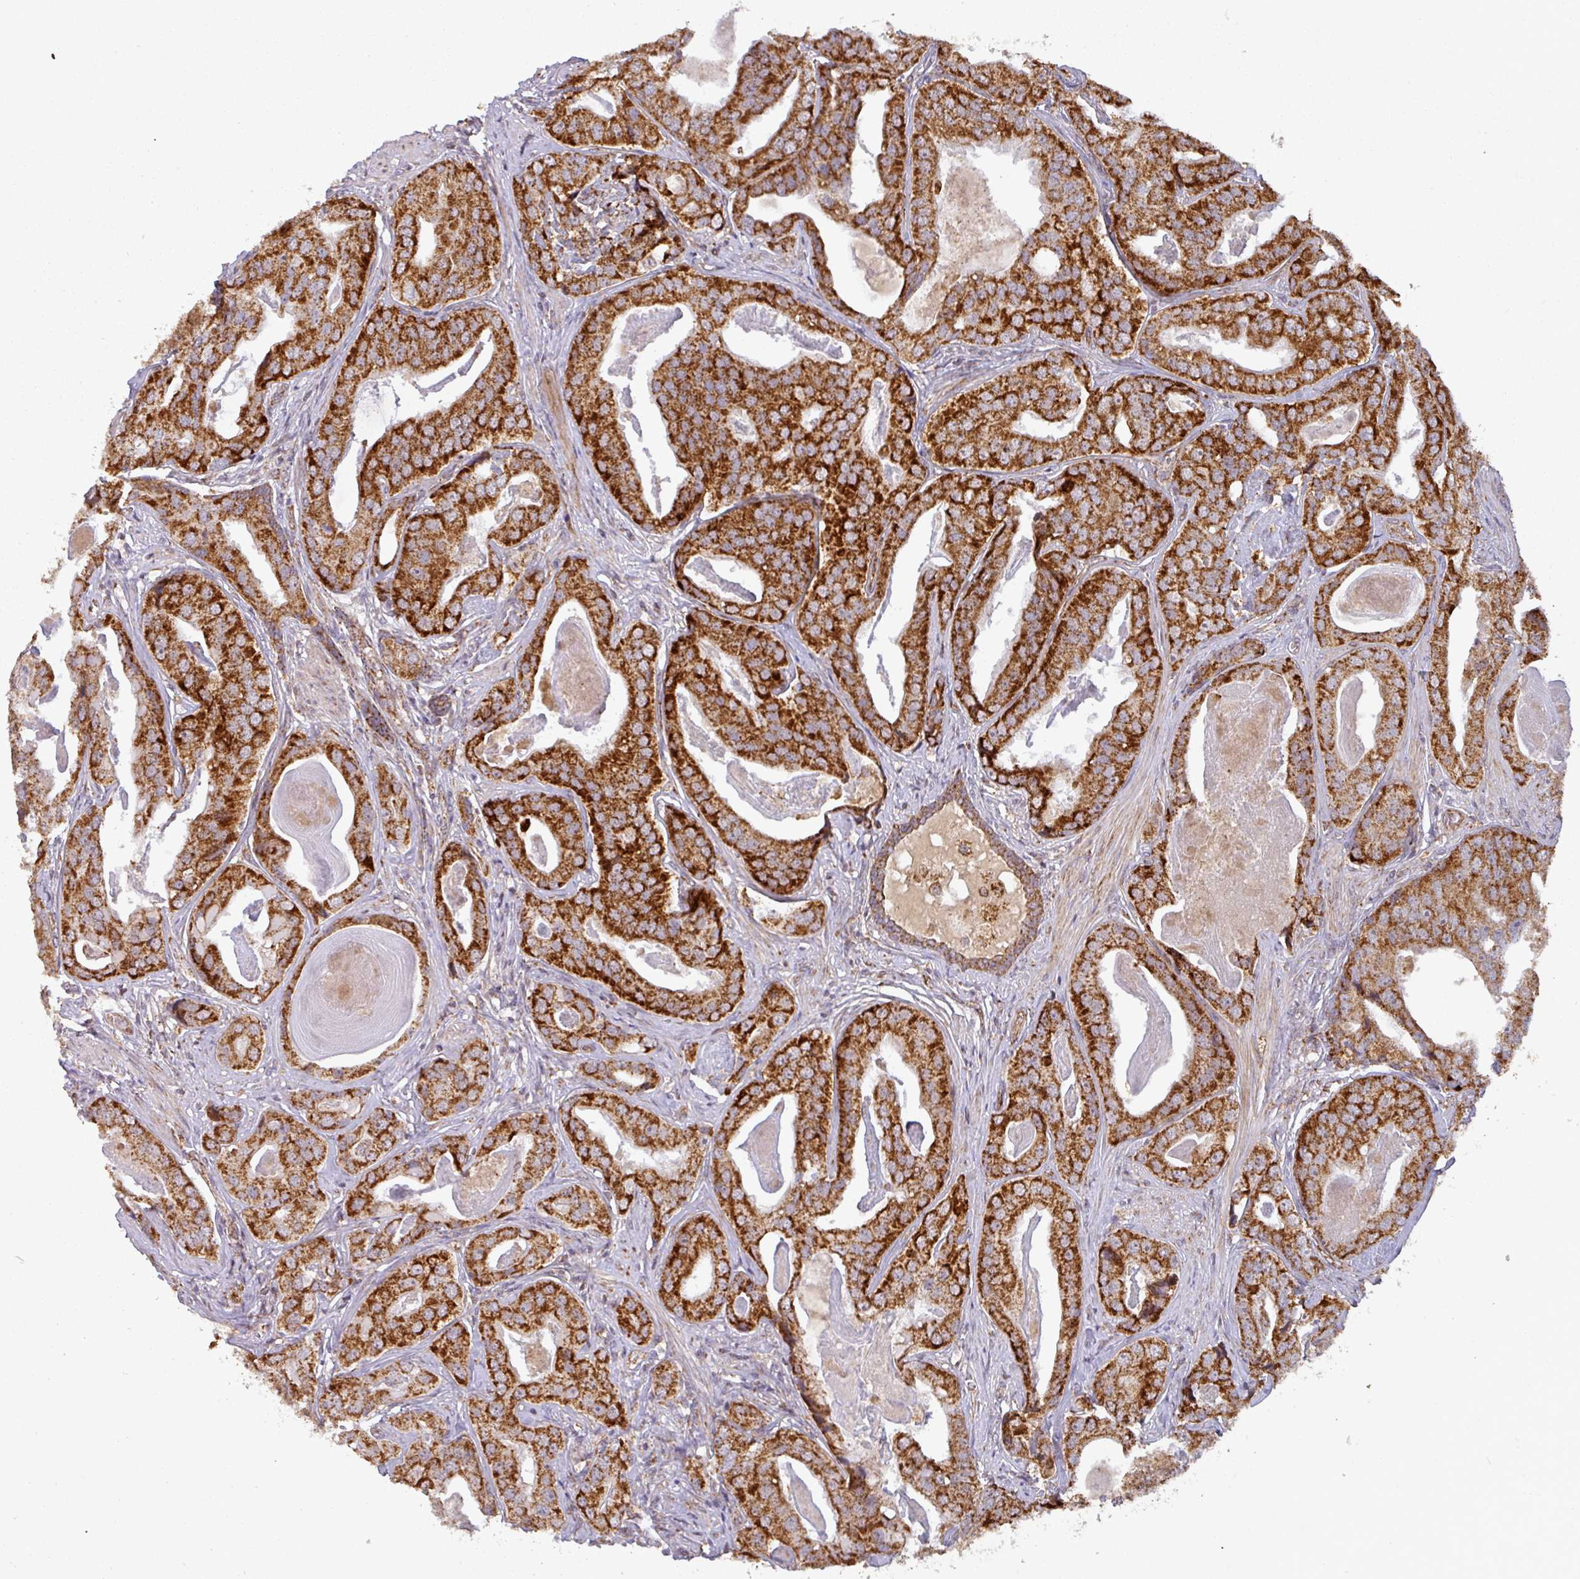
{"staining": {"intensity": "strong", "quantity": ">75%", "location": "cytoplasmic/membranous"}, "tissue": "prostate cancer", "cell_type": "Tumor cells", "image_type": "cancer", "snomed": [{"axis": "morphology", "description": "Adenocarcinoma, High grade"}, {"axis": "topography", "description": "Prostate"}], "caption": "Tumor cells exhibit high levels of strong cytoplasmic/membranous expression in approximately >75% of cells in prostate cancer (adenocarcinoma (high-grade)). (IHC, brightfield microscopy, high magnification).", "gene": "GPD2", "patient": {"sex": "male", "age": 71}}